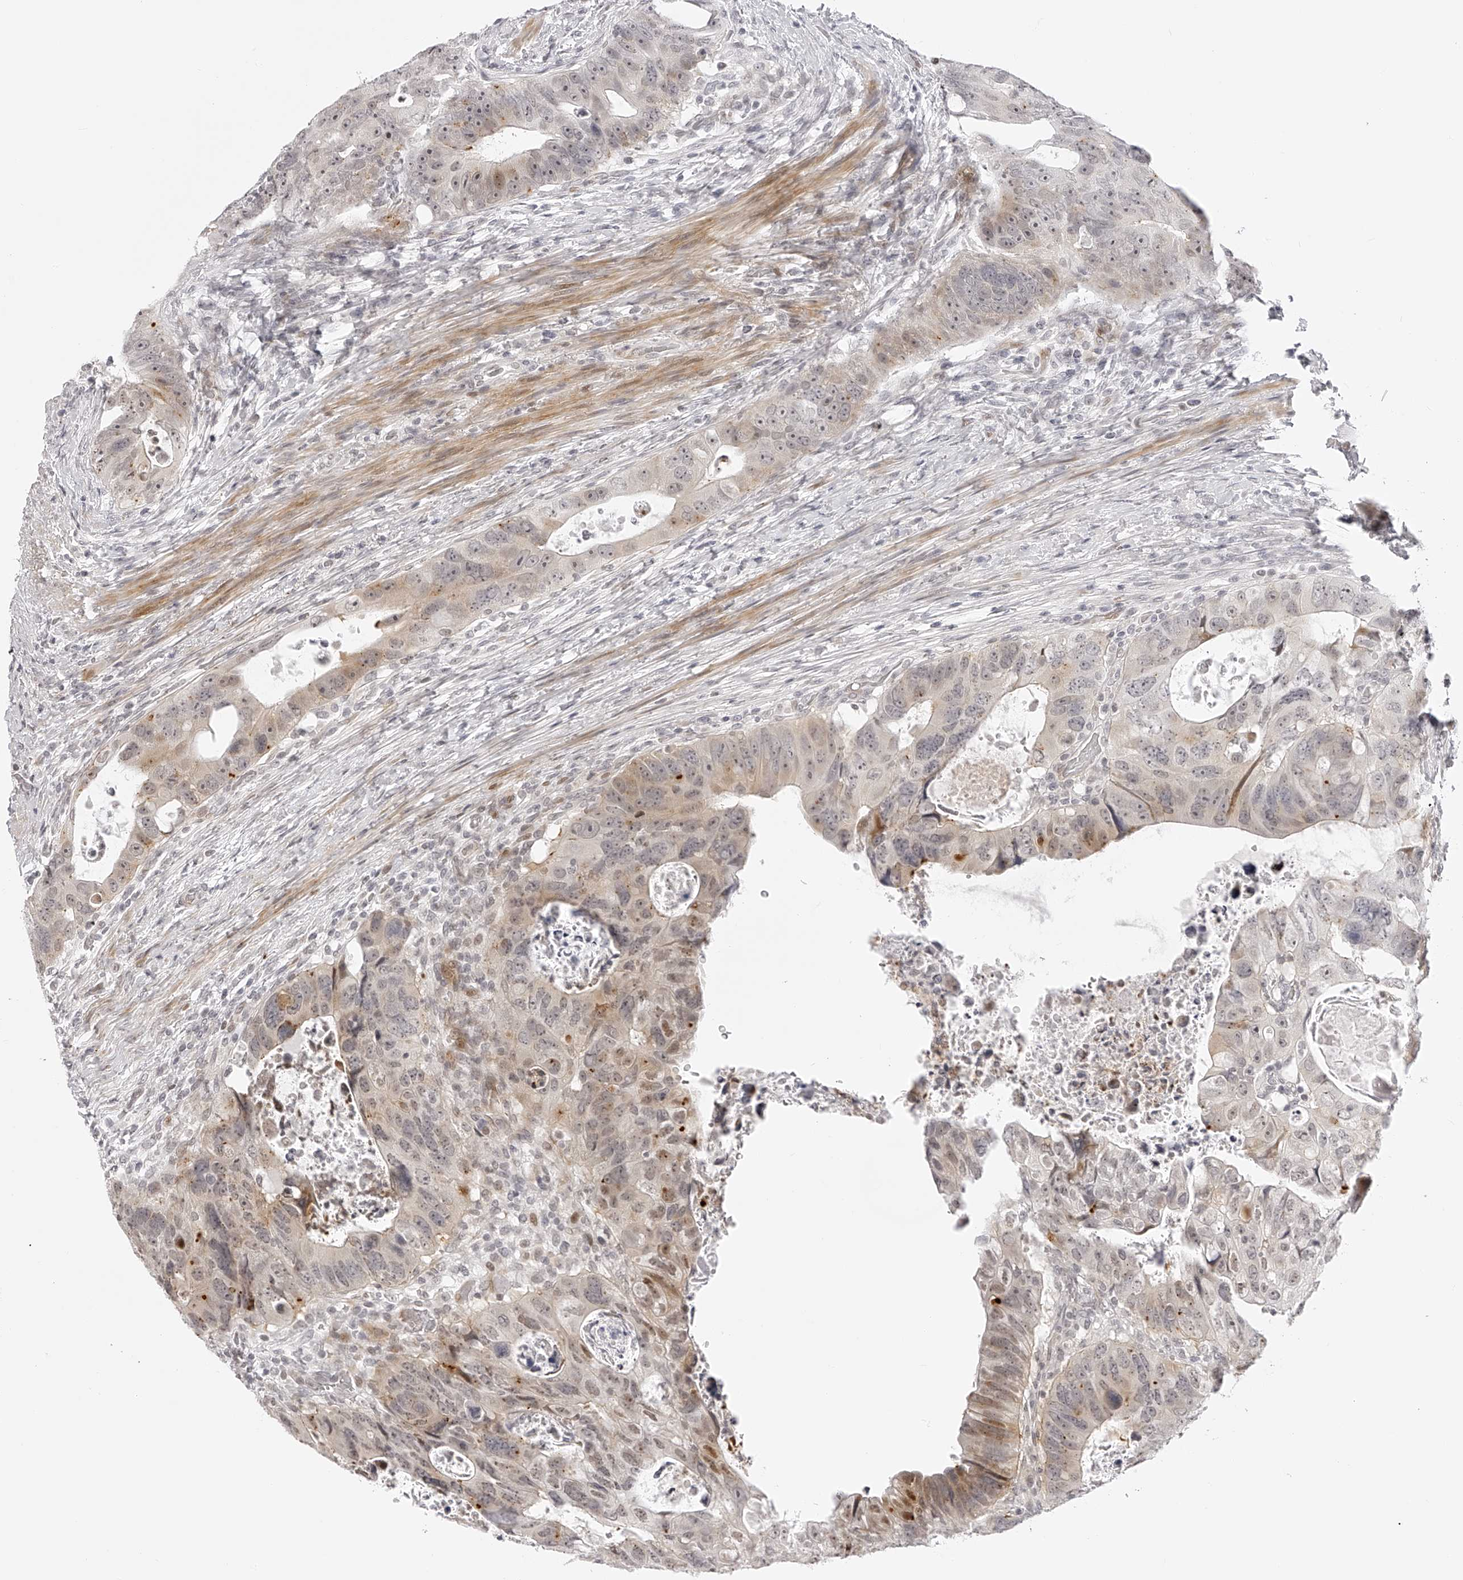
{"staining": {"intensity": "moderate", "quantity": "<25%", "location": "cytoplasmic/membranous,nuclear"}, "tissue": "colorectal cancer", "cell_type": "Tumor cells", "image_type": "cancer", "snomed": [{"axis": "morphology", "description": "Adenocarcinoma, NOS"}, {"axis": "topography", "description": "Rectum"}], "caption": "Moderate cytoplasmic/membranous and nuclear protein staining is appreciated in about <25% of tumor cells in colorectal cancer (adenocarcinoma). The staining was performed using DAB, with brown indicating positive protein expression. Nuclei are stained blue with hematoxylin.", "gene": "PLEKHG1", "patient": {"sex": "male", "age": 59}}